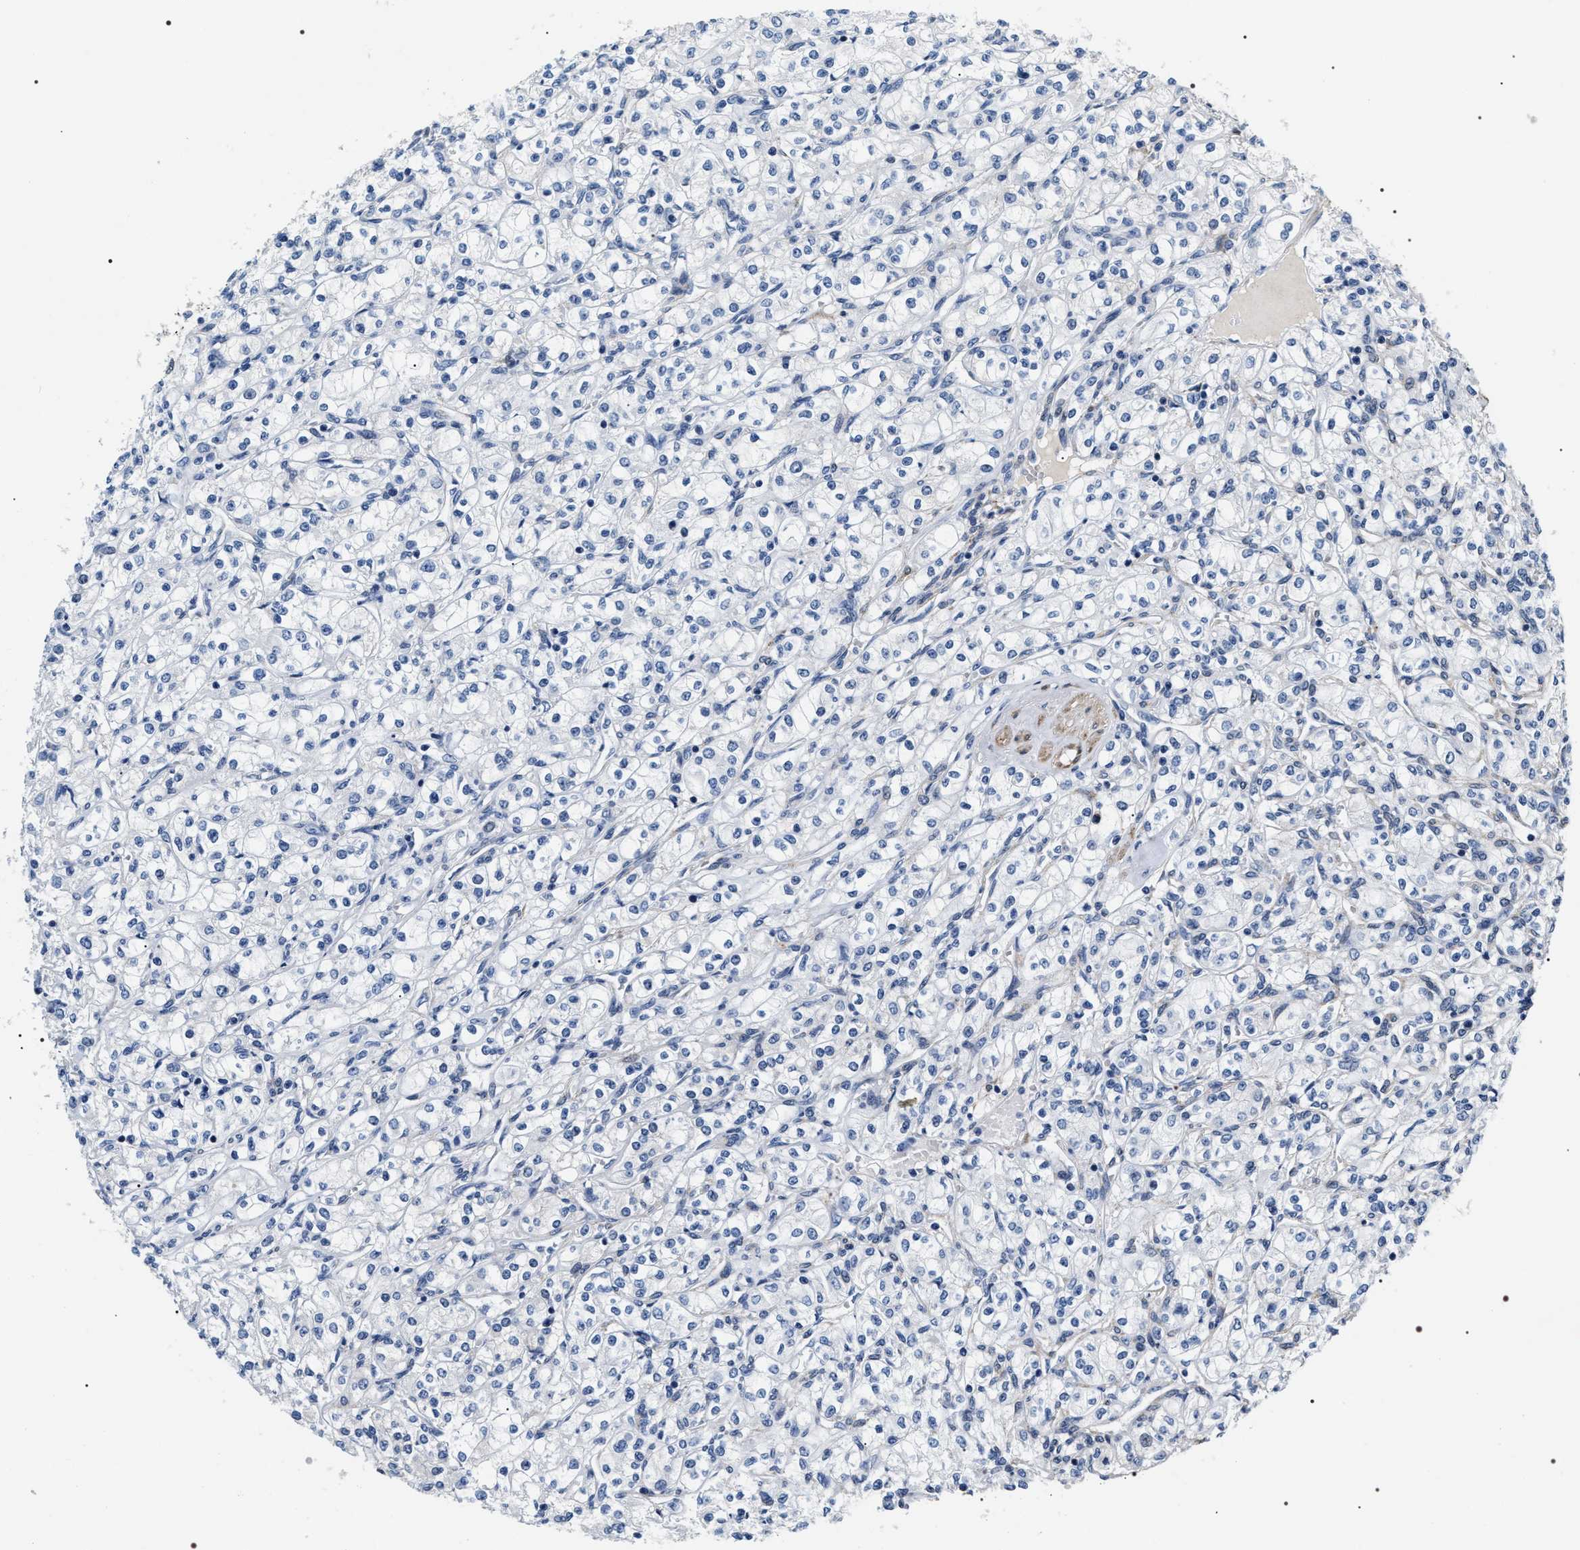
{"staining": {"intensity": "negative", "quantity": "none", "location": "none"}, "tissue": "renal cancer", "cell_type": "Tumor cells", "image_type": "cancer", "snomed": [{"axis": "morphology", "description": "Adenocarcinoma, NOS"}, {"axis": "topography", "description": "Kidney"}], "caption": "Tumor cells show no significant positivity in renal cancer. The staining was performed using DAB (3,3'-diaminobenzidine) to visualize the protein expression in brown, while the nuclei were stained in blue with hematoxylin (Magnification: 20x).", "gene": "BAG2", "patient": {"sex": "male", "age": 77}}